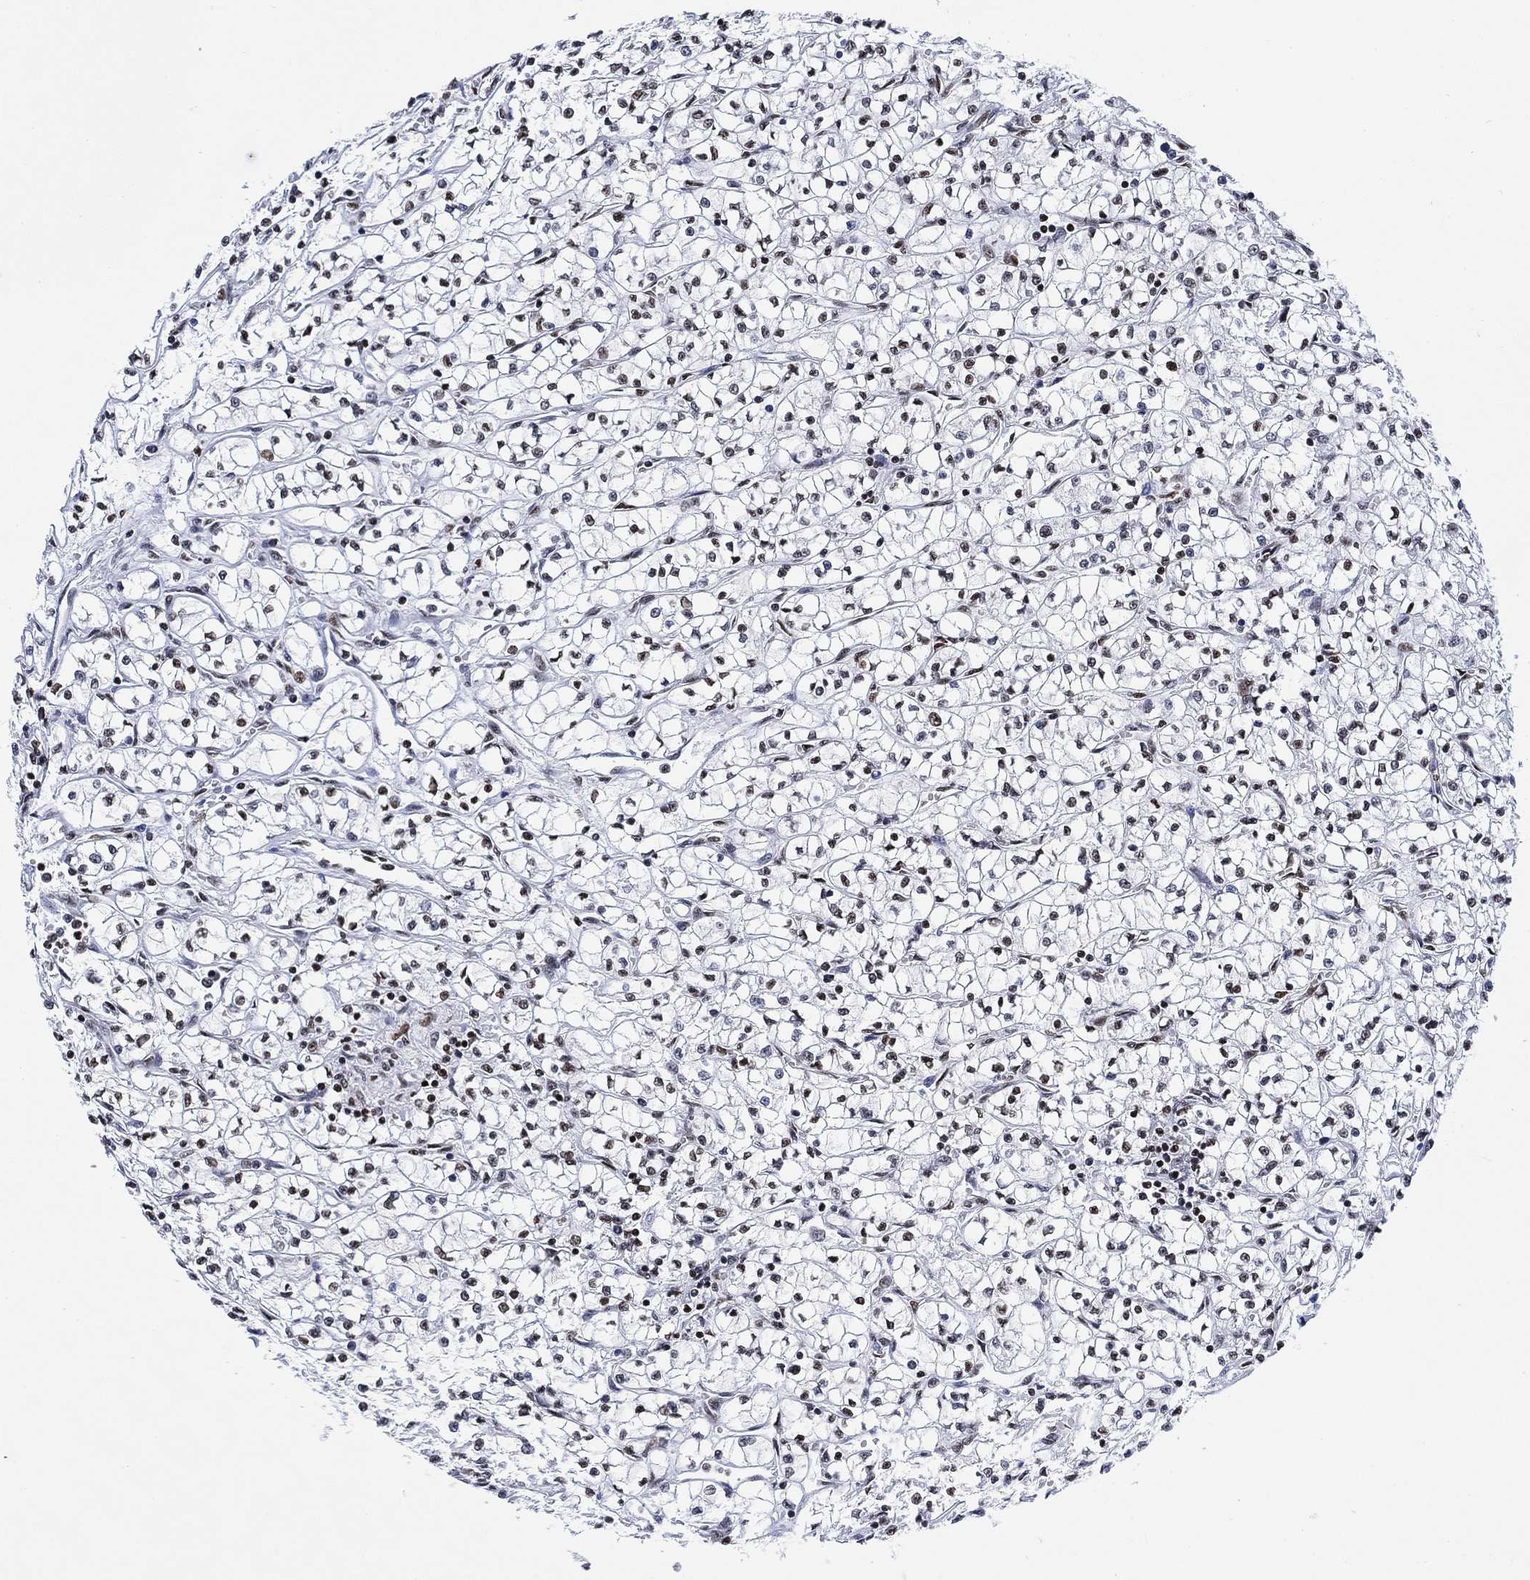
{"staining": {"intensity": "moderate", "quantity": "<25%", "location": "nuclear"}, "tissue": "renal cancer", "cell_type": "Tumor cells", "image_type": "cancer", "snomed": [{"axis": "morphology", "description": "Adenocarcinoma, NOS"}, {"axis": "topography", "description": "Kidney"}], "caption": "Renal adenocarcinoma stained with immunohistochemistry (IHC) exhibits moderate nuclear positivity in approximately <25% of tumor cells. (IHC, brightfield microscopy, high magnification).", "gene": "H1-10", "patient": {"sex": "female", "age": 64}}